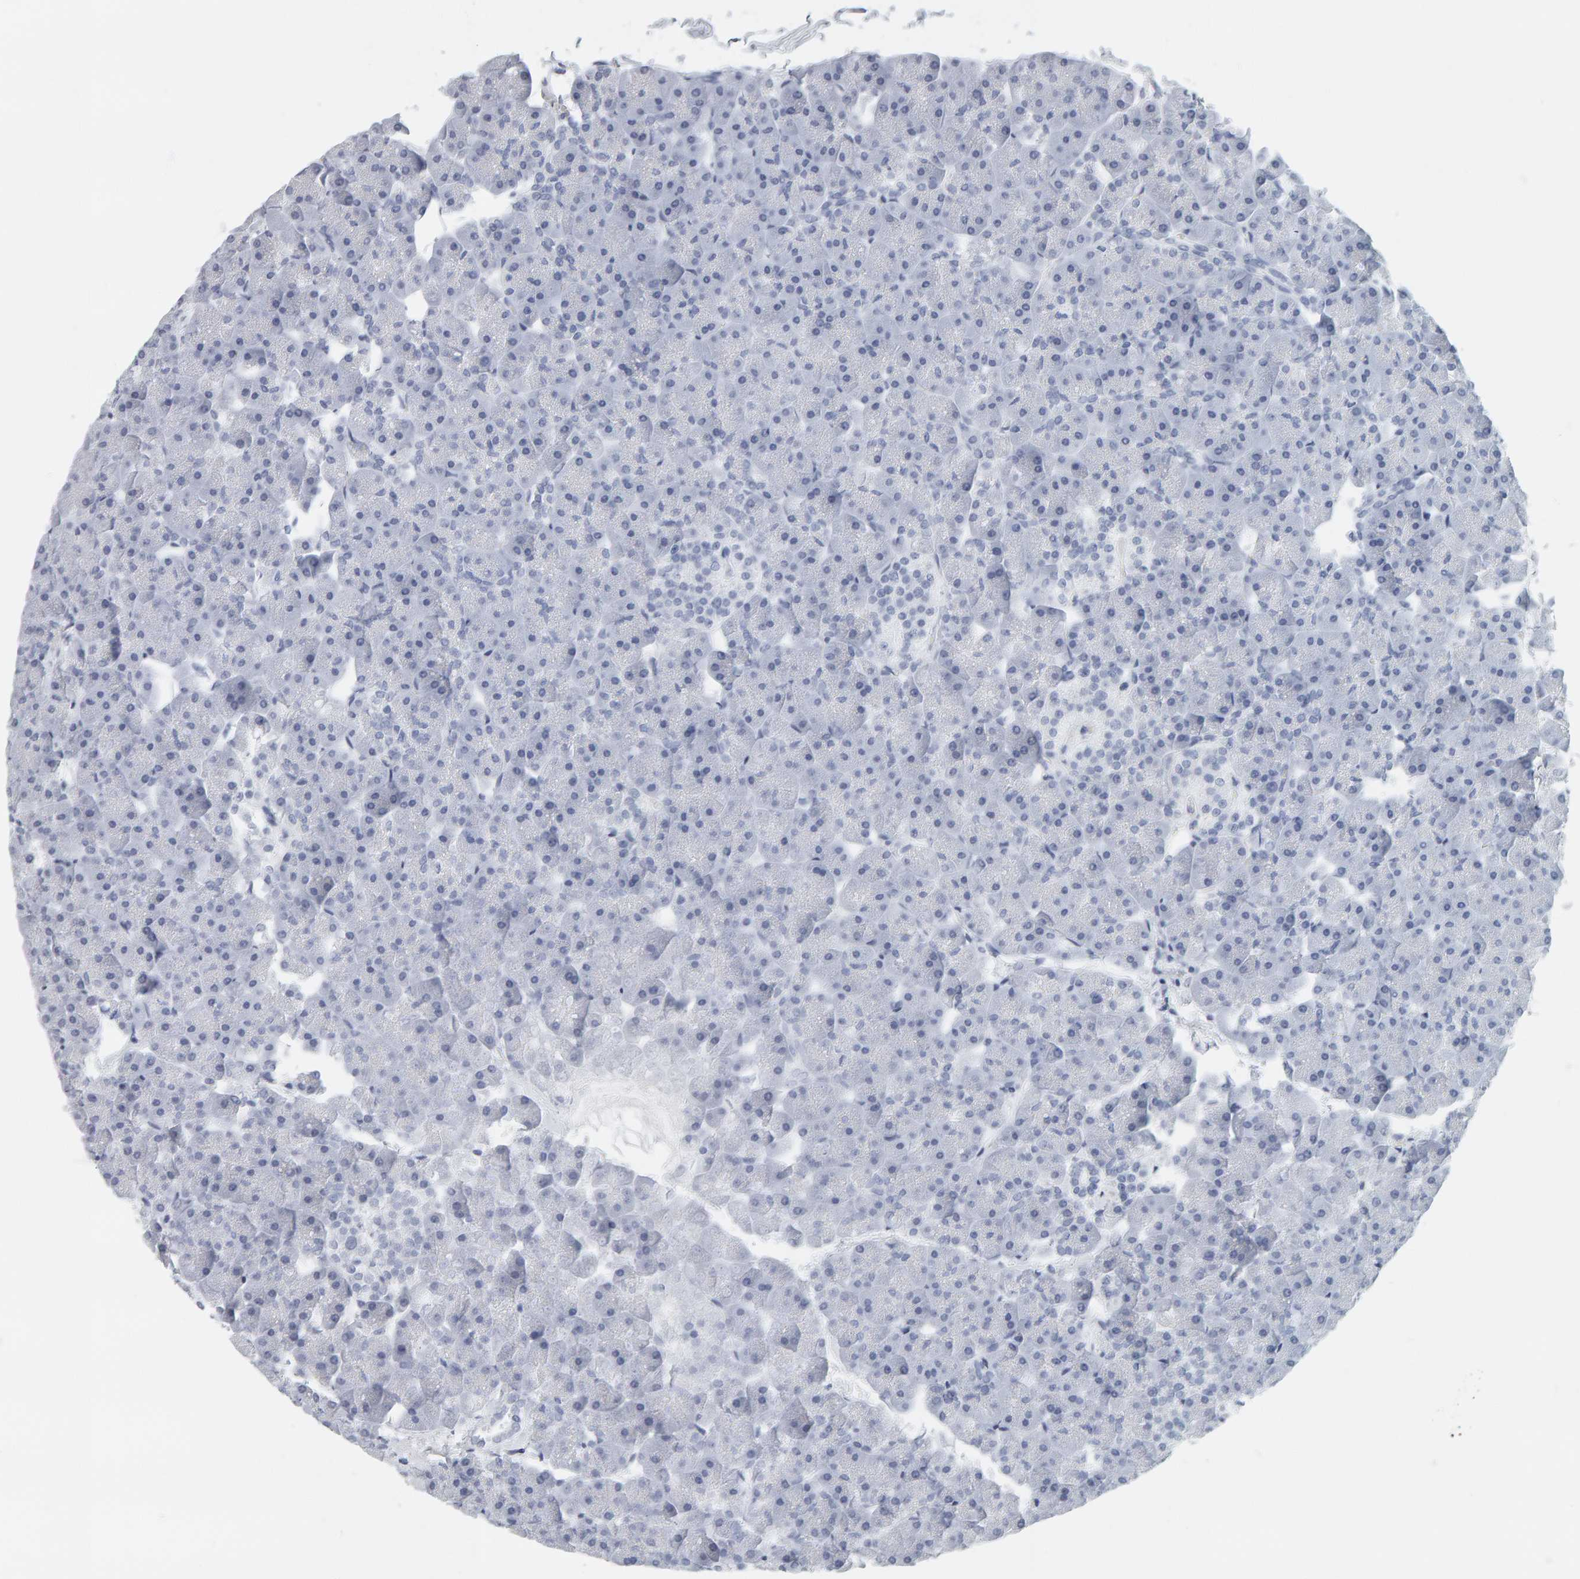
{"staining": {"intensity": "negative", "quantity": "none", "location": "none"}, "tissue": "pancreas", "cell_type": "Exocrine glandular cells", "image_type": "normal", "snomed": [{"axis": "morphology", "description": "Normal tissue, NOS"}, {"axis": "topography", "description": "Pancreas"}], "caption": "Exocrine glandular cells show no significant expression in benign pancreas. (DAB (3,3'-diaminobenzidine) immunohistochemistry visualized using brightfield microscopy, high magnification).", "gene": "SPACA3", "patient": {"sex": "male", "age": 35}}